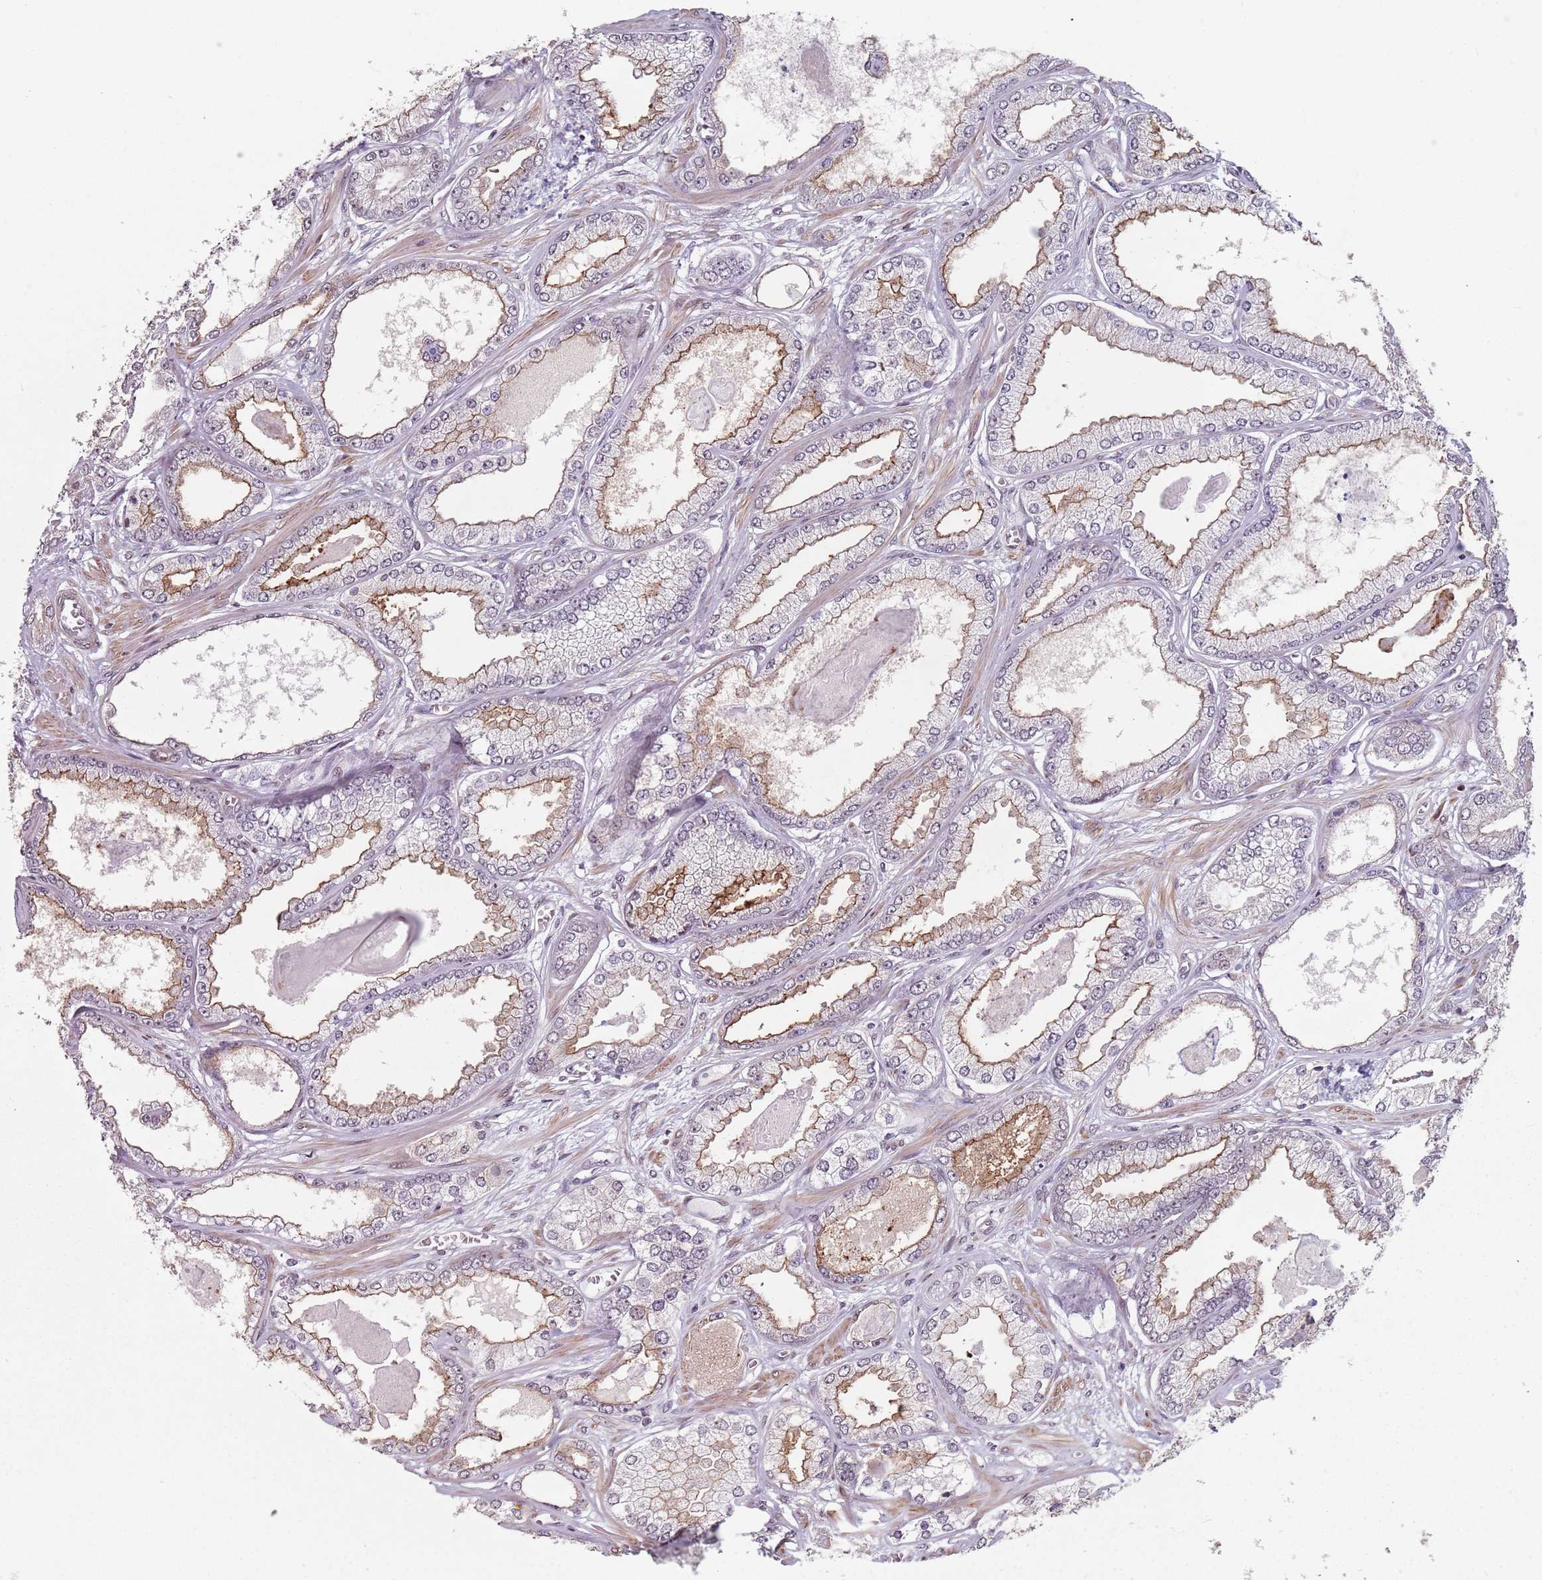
{"staining": {"intensity": "moderate", "quantity": "25%-75%", "location": "cytoplasmic/membranous"}, "tissue": "prostate cancer", "cell_type": "Tumor cells", "image_type": "cancer", "snomed": [{"axis": "morphology", "description": "Adenocarcinoma, Low grade"}, {"axis": "topography", "description": "Prostate"}], "caption": "Prostate cancer (low-grade adenocarcinoma) stained for a protein shows moderate cytoplasmic/membranous positivity in tumor cells.", "gene": "TMC4", "patient": {"sex": "male", "age": 64}}